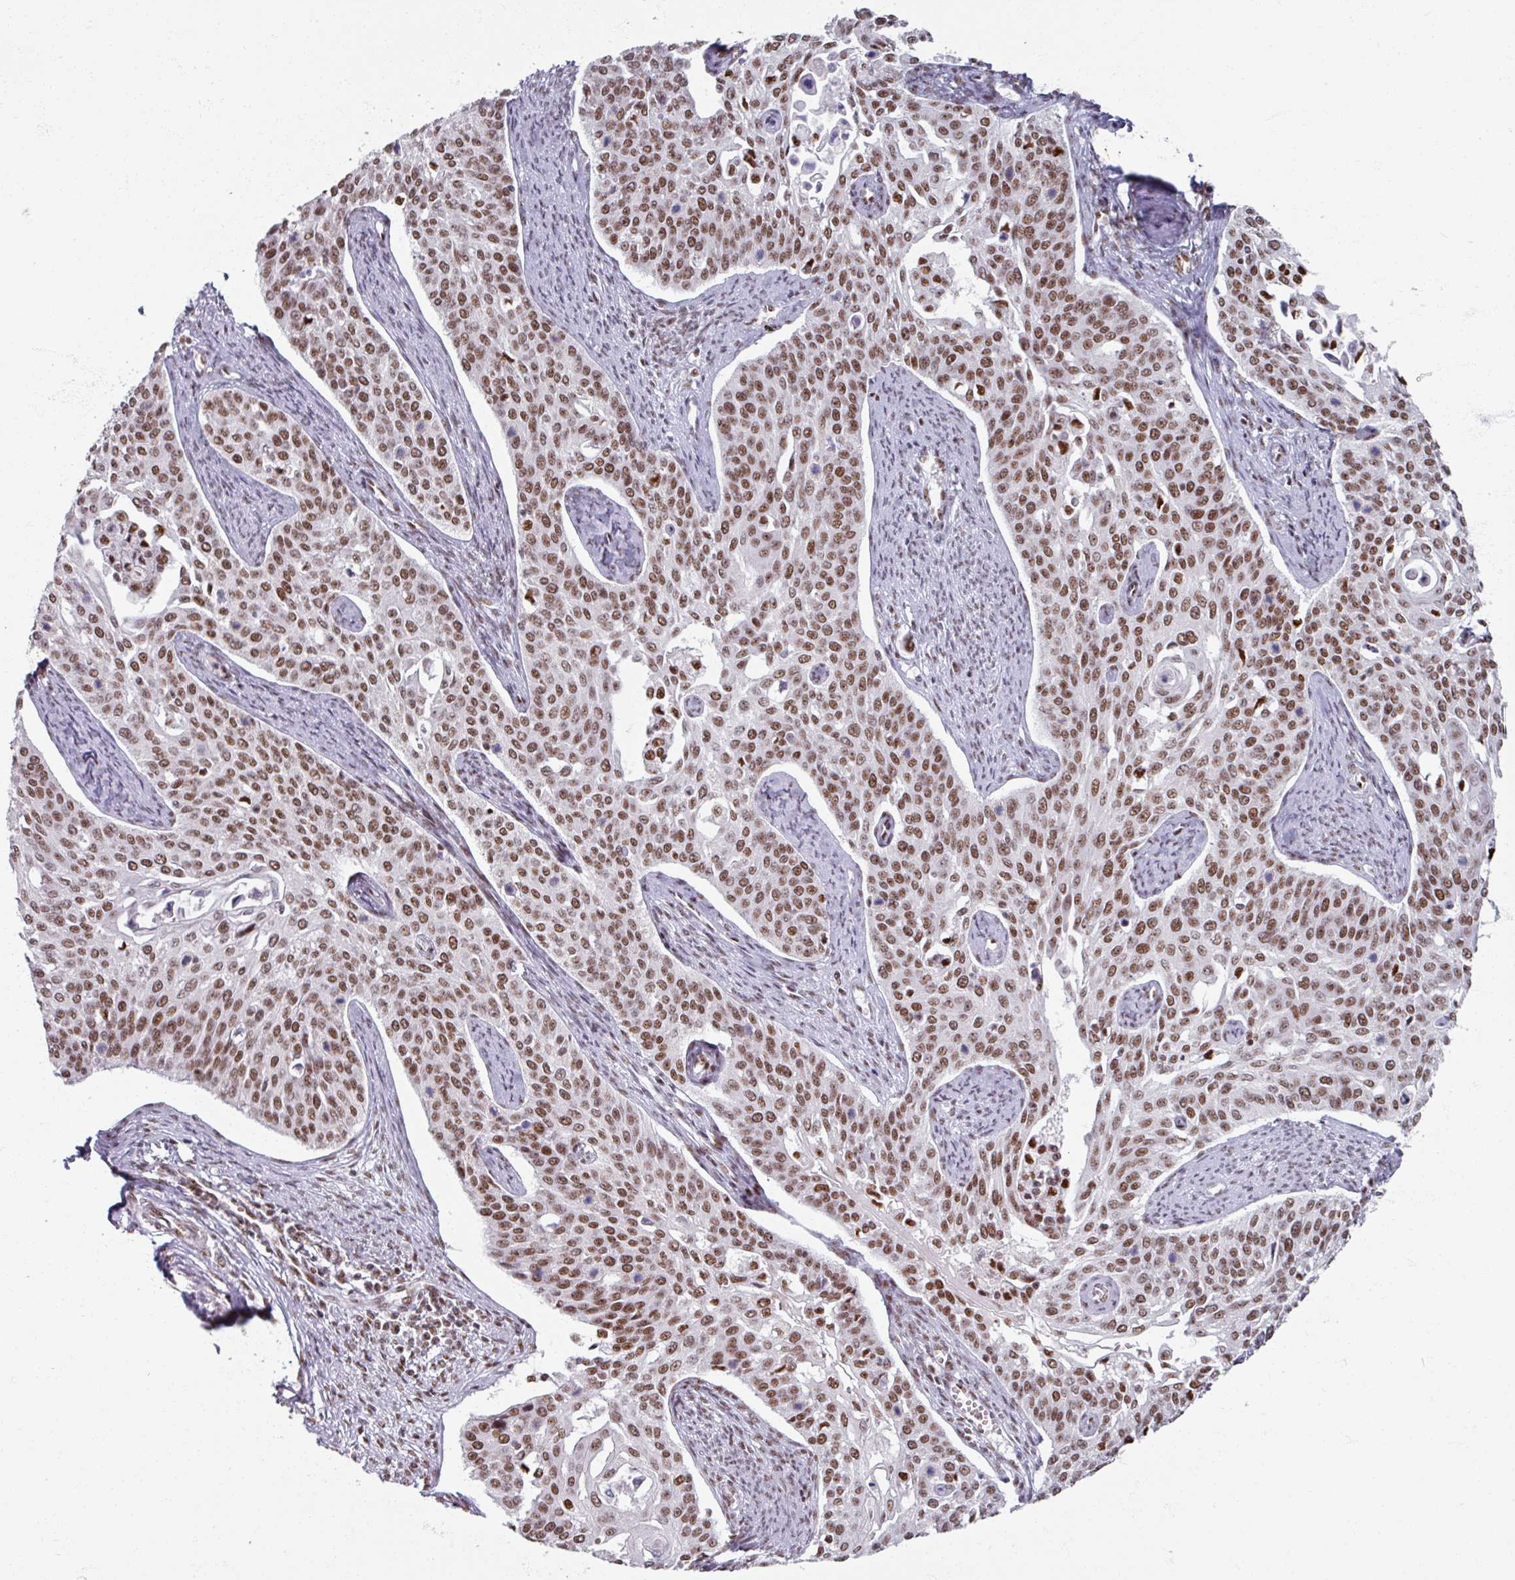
{"staining": {"intensity": "moderate", "quantity": ">75%", "location": "nuclear"}, "tissue": "cervical cancer", "cell_type": "Tumor cells", "image_type": "cancer", "snomed": [{"axis": "morphology", "description": "Squamous cell carcinoma, NOS"}, {"axis": "topography", "description": "Cervix"}], "caption": "Immunohistochemistry histopathology image of human squamous cell carcinoma (cervical) stained for a protein (brown), which displays medium levels of moderate nuclear expression in approximately >75% of tumor cells.", "gene": "ADAR", "patient": {"sex": "female", "age": 44}}